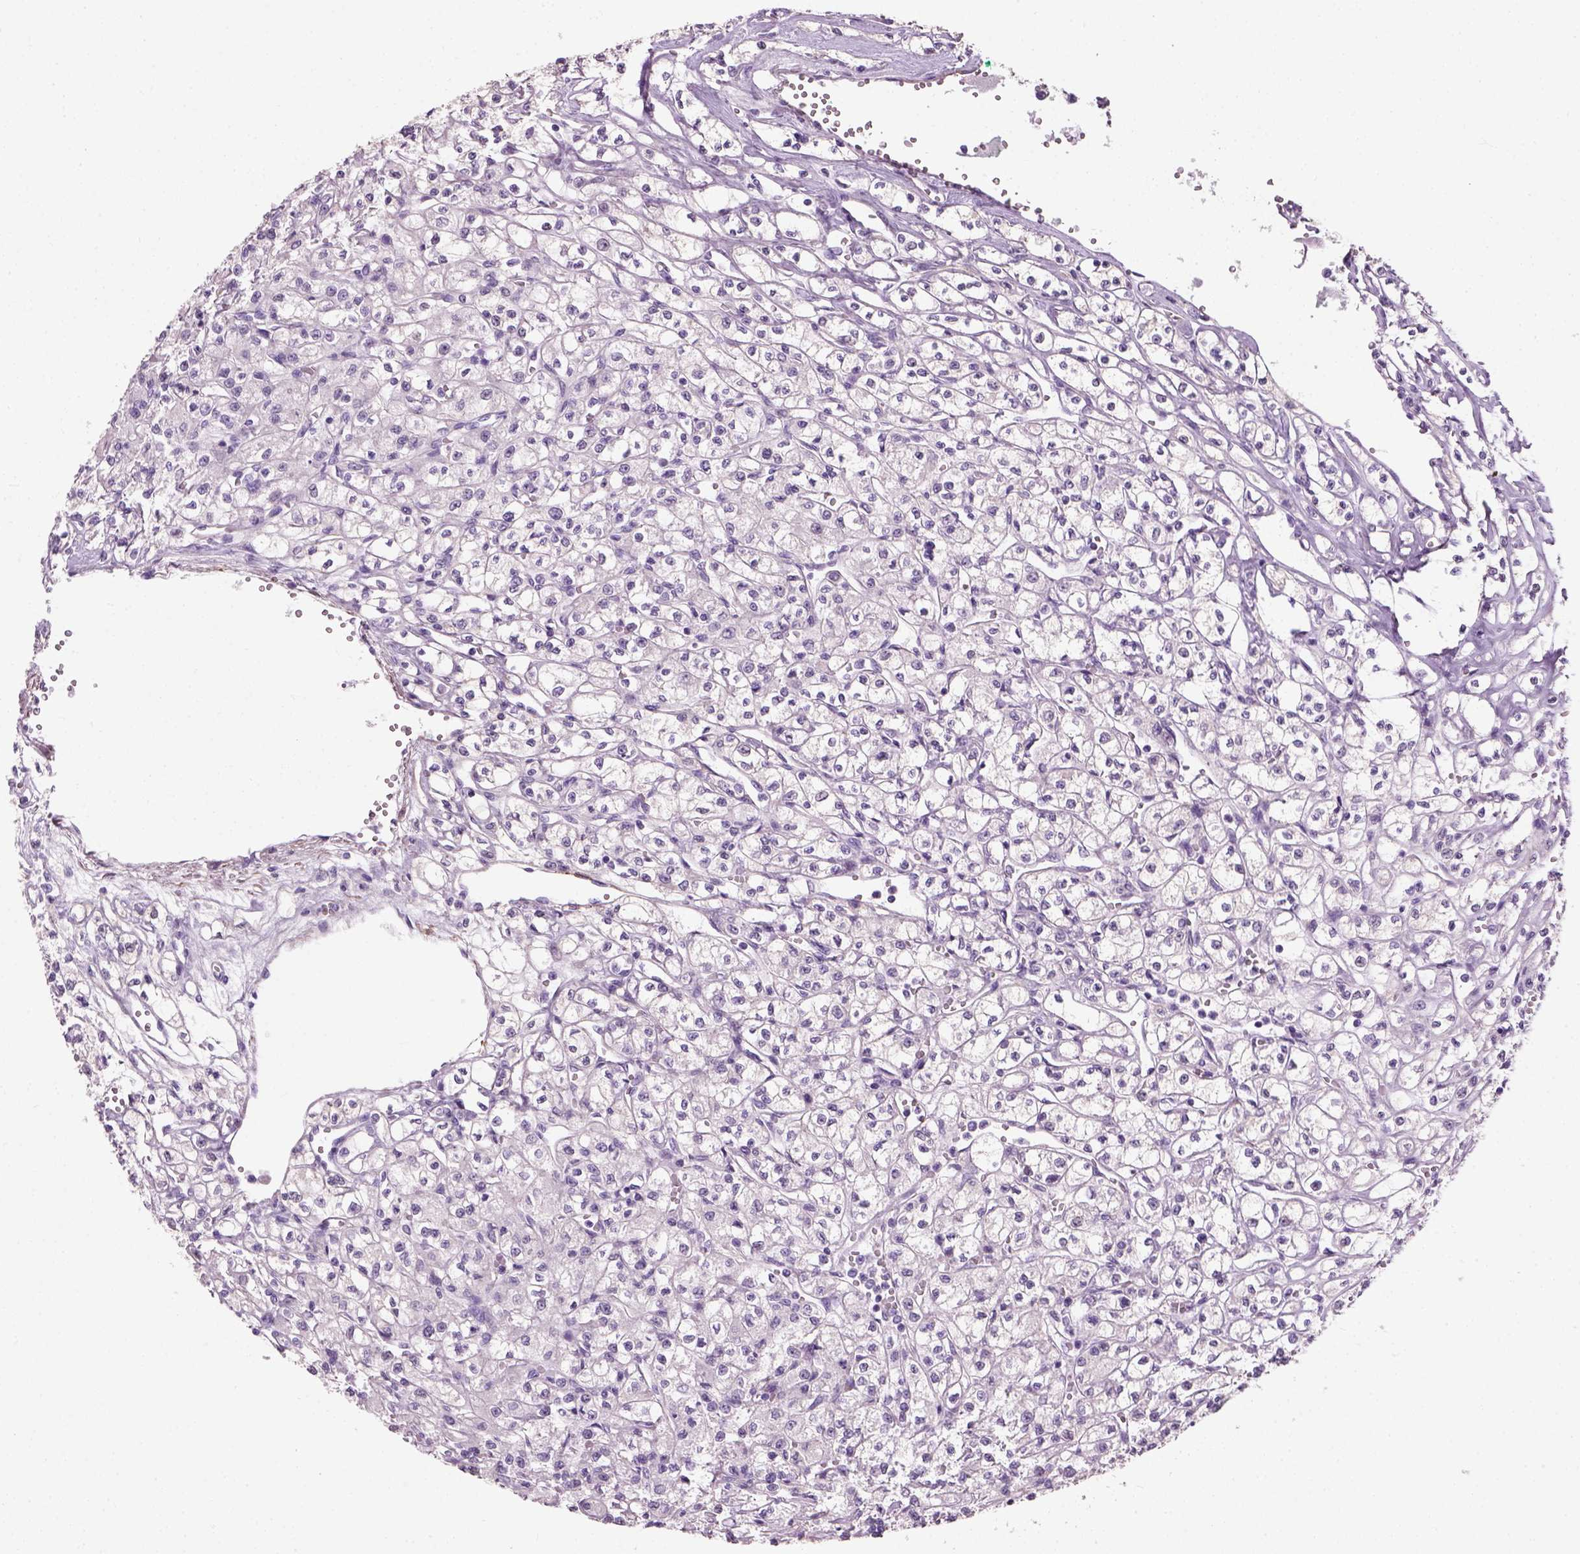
{"staining": {"intensity": "negative", "quantity": "none", "location": "none"}, "tissue": "renal cancer", "cell_type": "Tumor cells", "image_type": "cancer", "snomed": [{"axis": "morphology", "description": "Adenocarcinoma, NOS"}, {"axis": "topography", "description": "Kidney"}], "caption": "High power microscopy image of an IHC image of renal cancer (adenocarcinoma), revealing no significant positivity in tumor cells.", "gene": "FAM161A", "patient": {"sex": "female", "age": 70}}